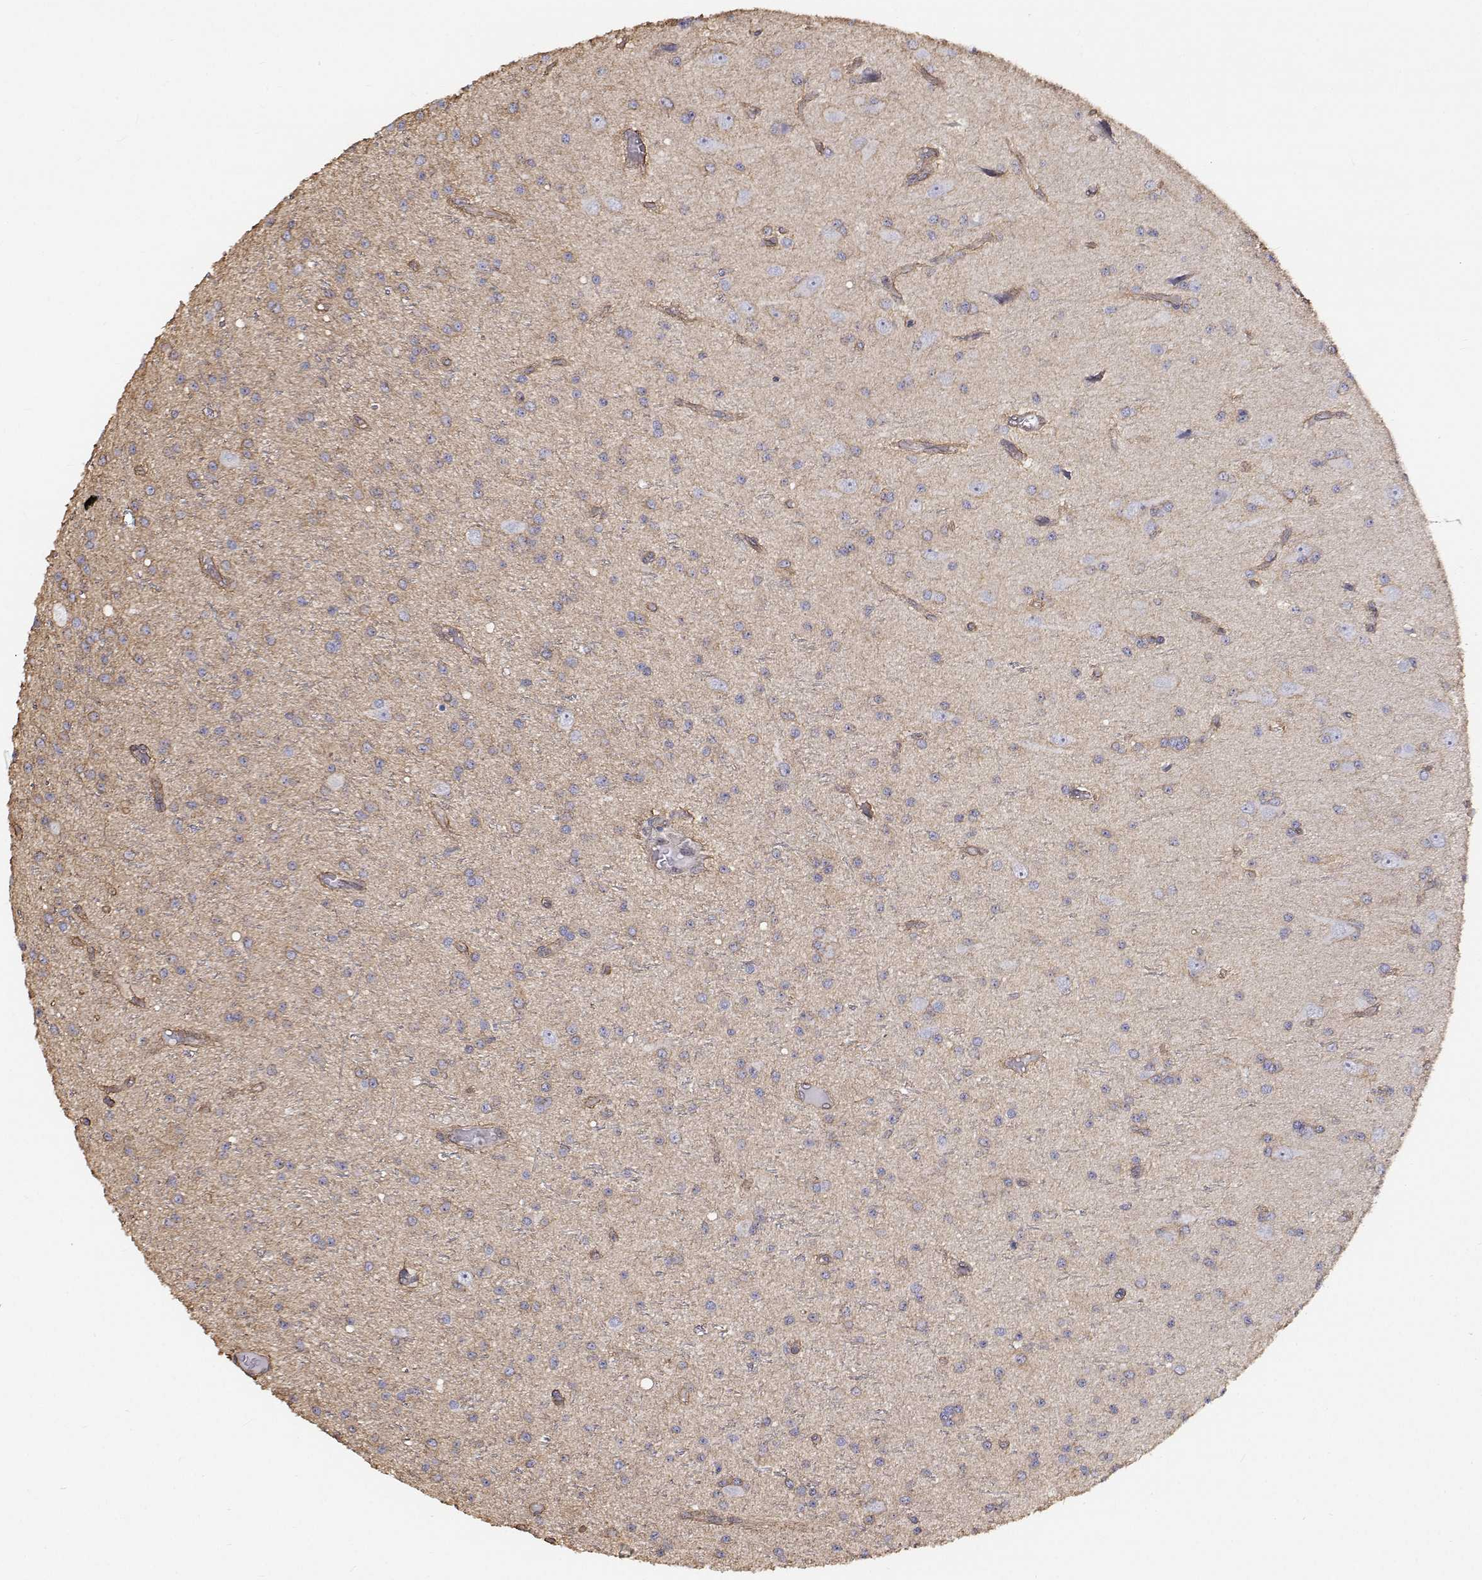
{"staining": {"intensity": "negative", "quantity": "none", "location": "none"}, "tissue": "glioma", "cell_type": "Tumor cells", "image_type": "cancer", "snomed": [{"axis": "morphology", "description": "Glioma, malignant, Low grade"}, {"axis": "topography", "description": "Brain"}], "caption": "High magnification brightfield microscopy of malignant low-grade glioma stained with DAB (brown) and counterstained with hematoxylin (blue): tumor cells show no significant expression.", "gene": "GSDMA", "patient": {"sex": "male", "age": 27}}